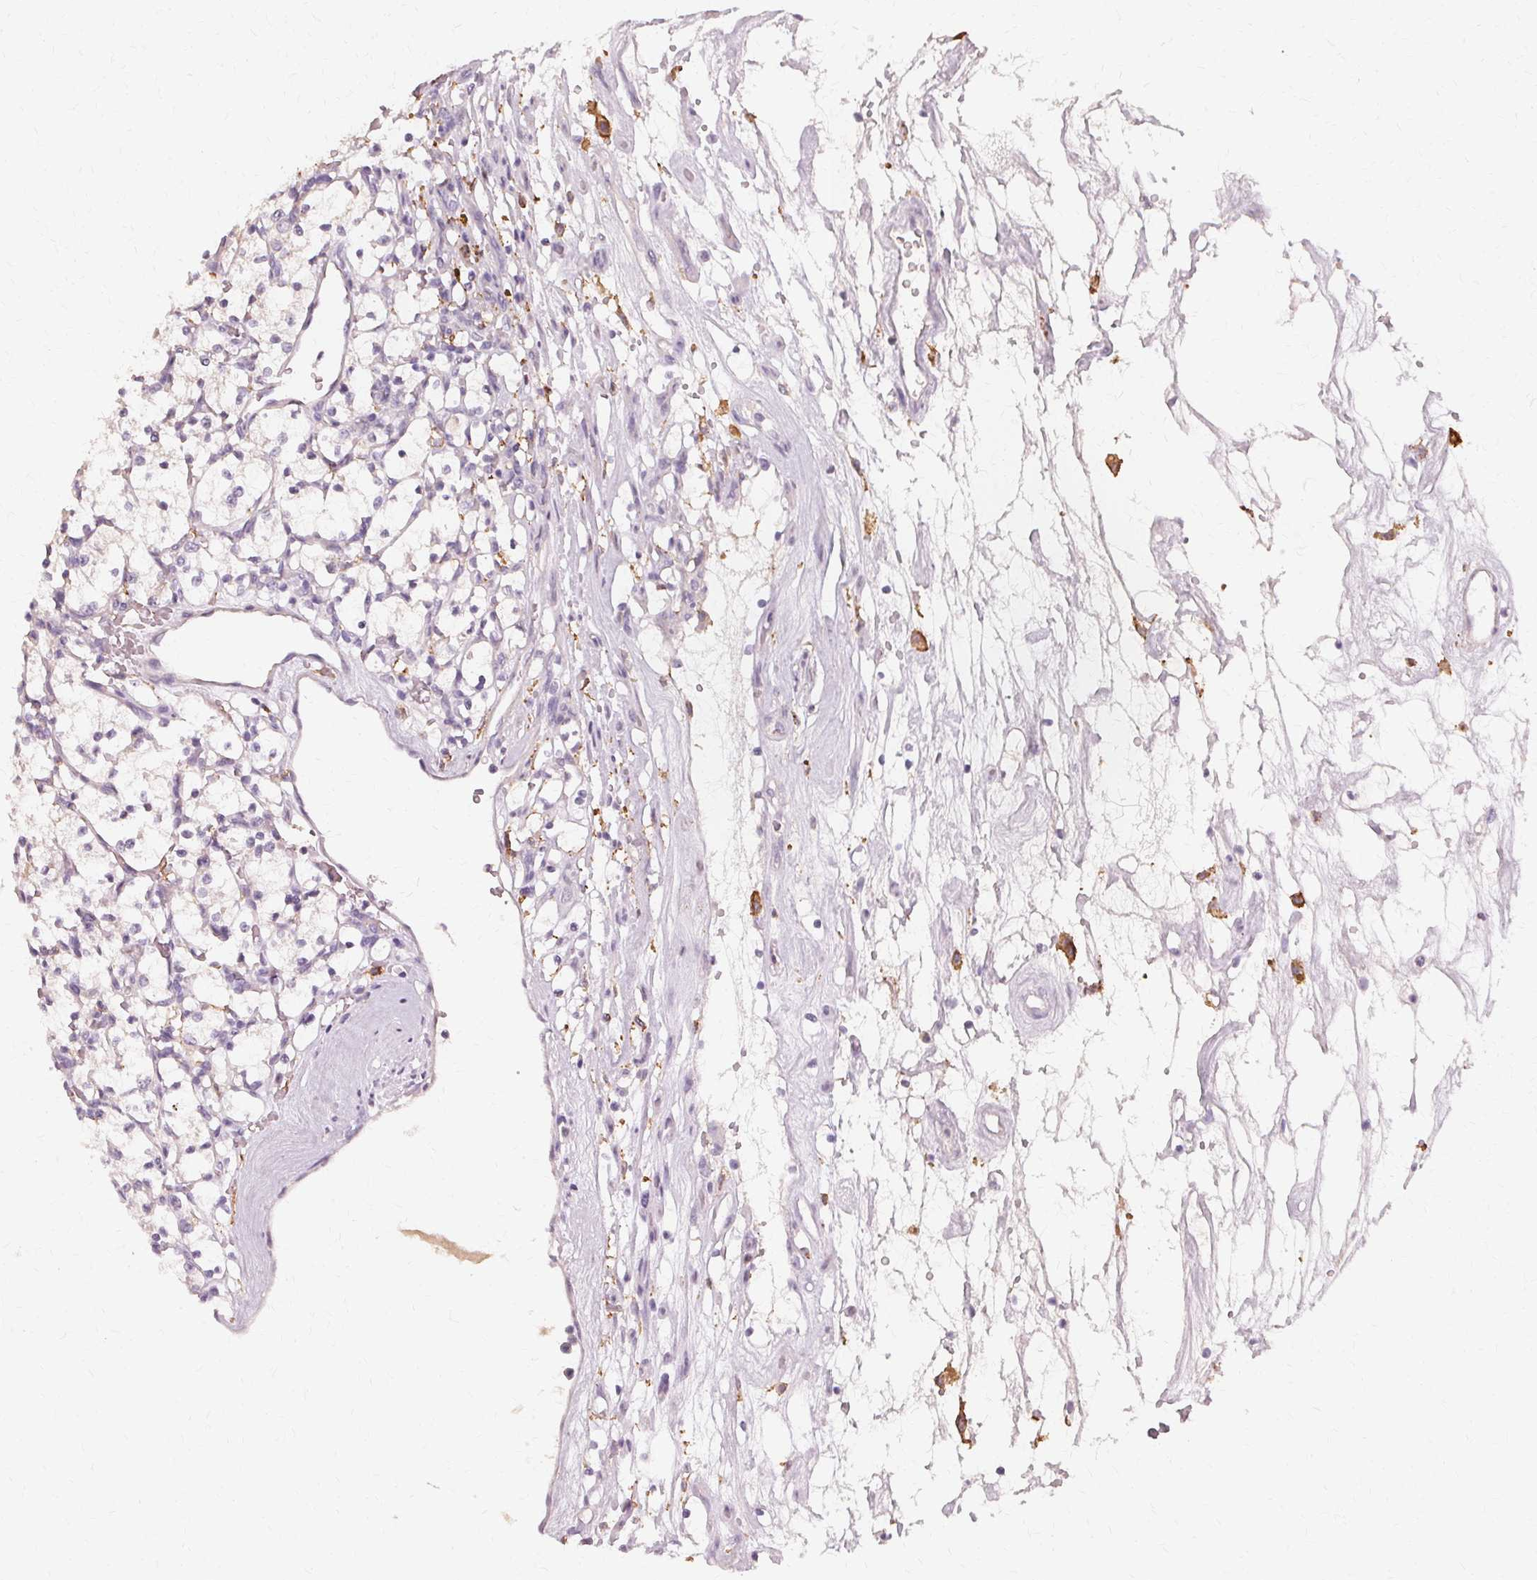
{"staining": {"intensity": "negative", "quantity": "none", "location": "none"}, "tissue": "renal cancer", "cell_type": "Tumor cells", "image_type": "cancer", "snomed": [{"axis": "morphology", "description": "Adenocarcinoma, NOS"}, {"axis": "topography", "description": "Kidney"}], "caption": "Image shows no significant protein staining in tumor cells of renal cancer.", "gene": "IFNGR1", "patient": {"sex": "female", "age": 69}}